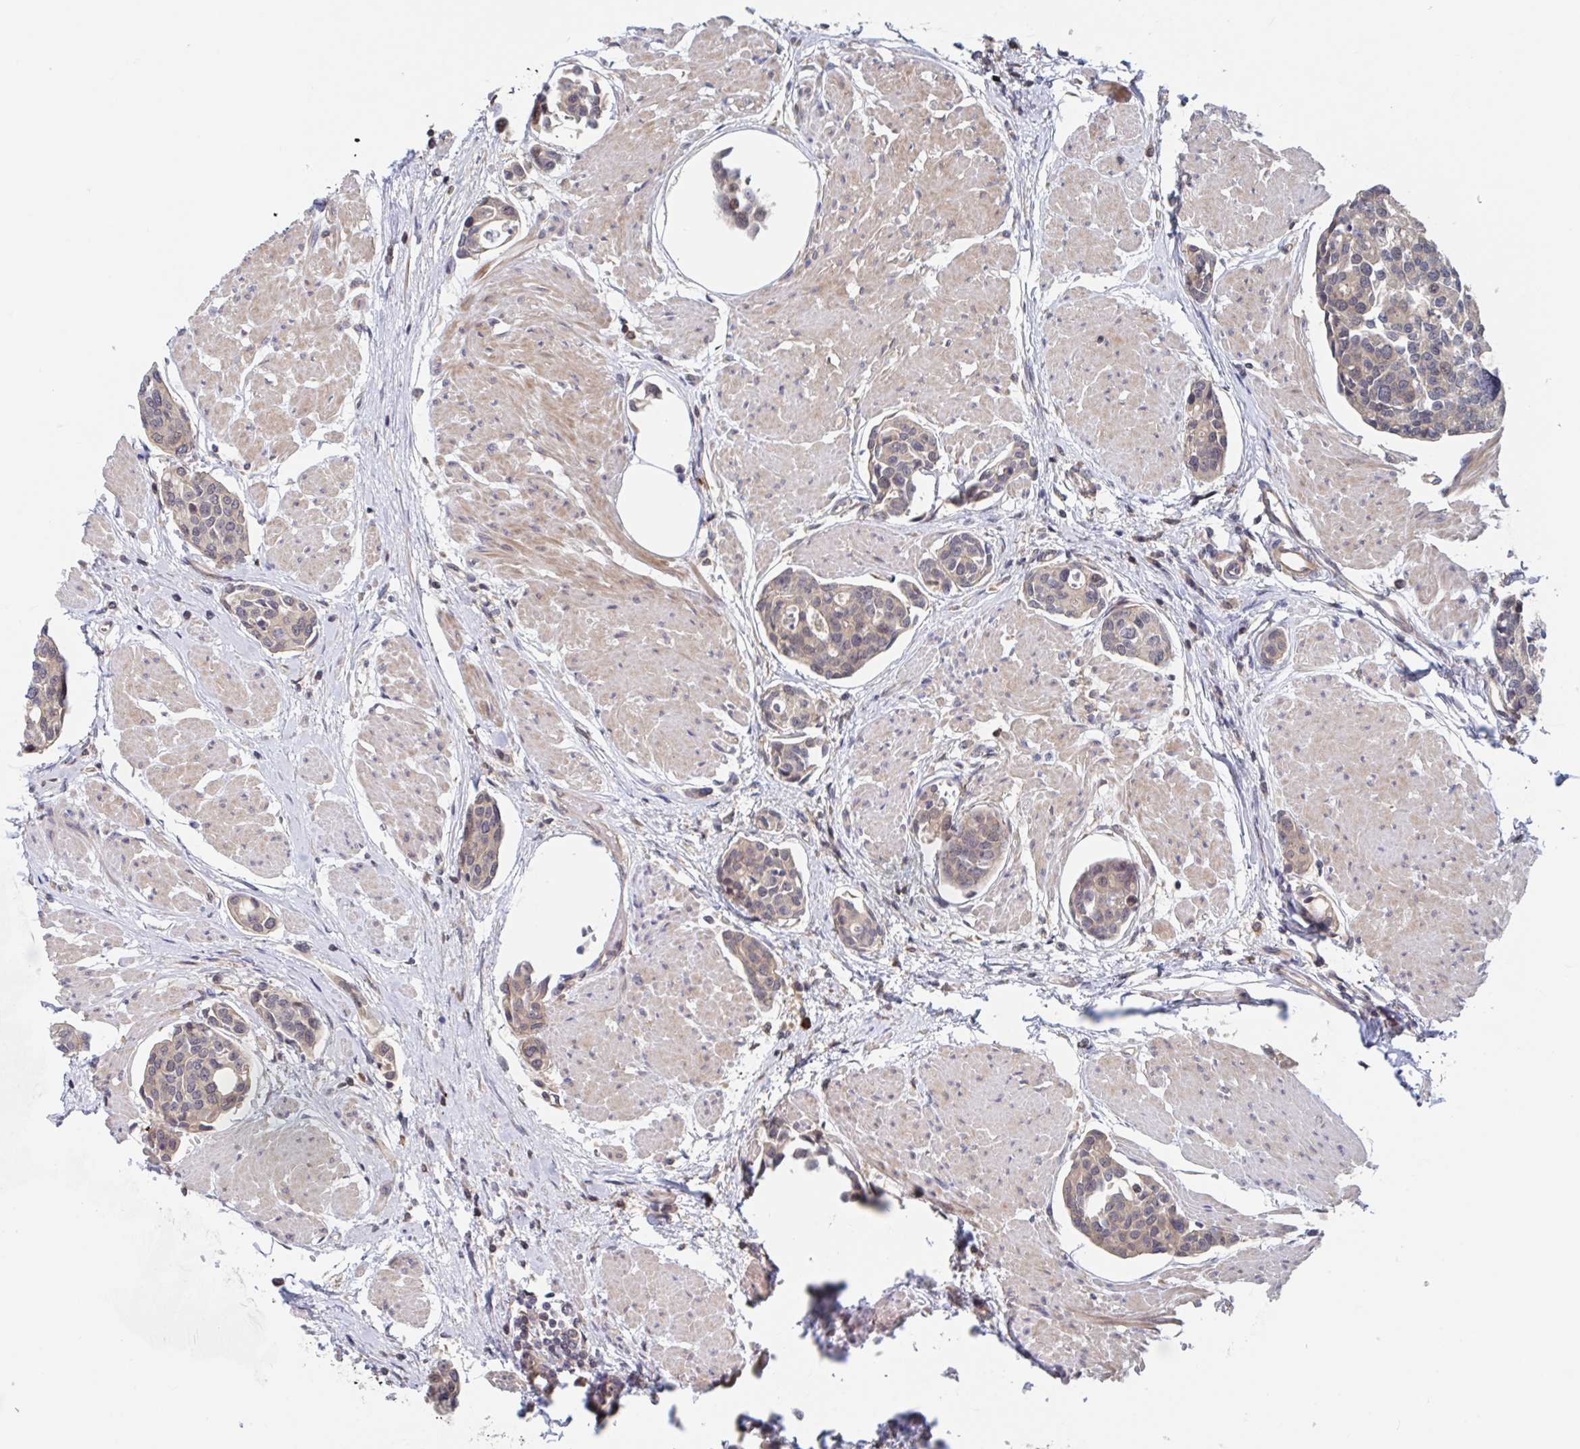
{"staining": {"intensity": "weak", "quantity": "<25%", "location": "cytoplasmic/membranous"}, "tissue": "urothelial cancer", "cell_type": "Tumor cells", "image_type": "cancer", "snomed": [{"axis": "morphology", "description": "Urothelial carcinoma, High grade"}, {"axis": "topography", "description": "Urinary bladder"}], "caption": "Immunohistochemistry photomicrograph of neoplastic tissue: urothelial cancer stained with DAB displays no significant protein staining in tumor cells.", "gene": "DHRS12", "patient": {"sex": "male", "age": 78}}